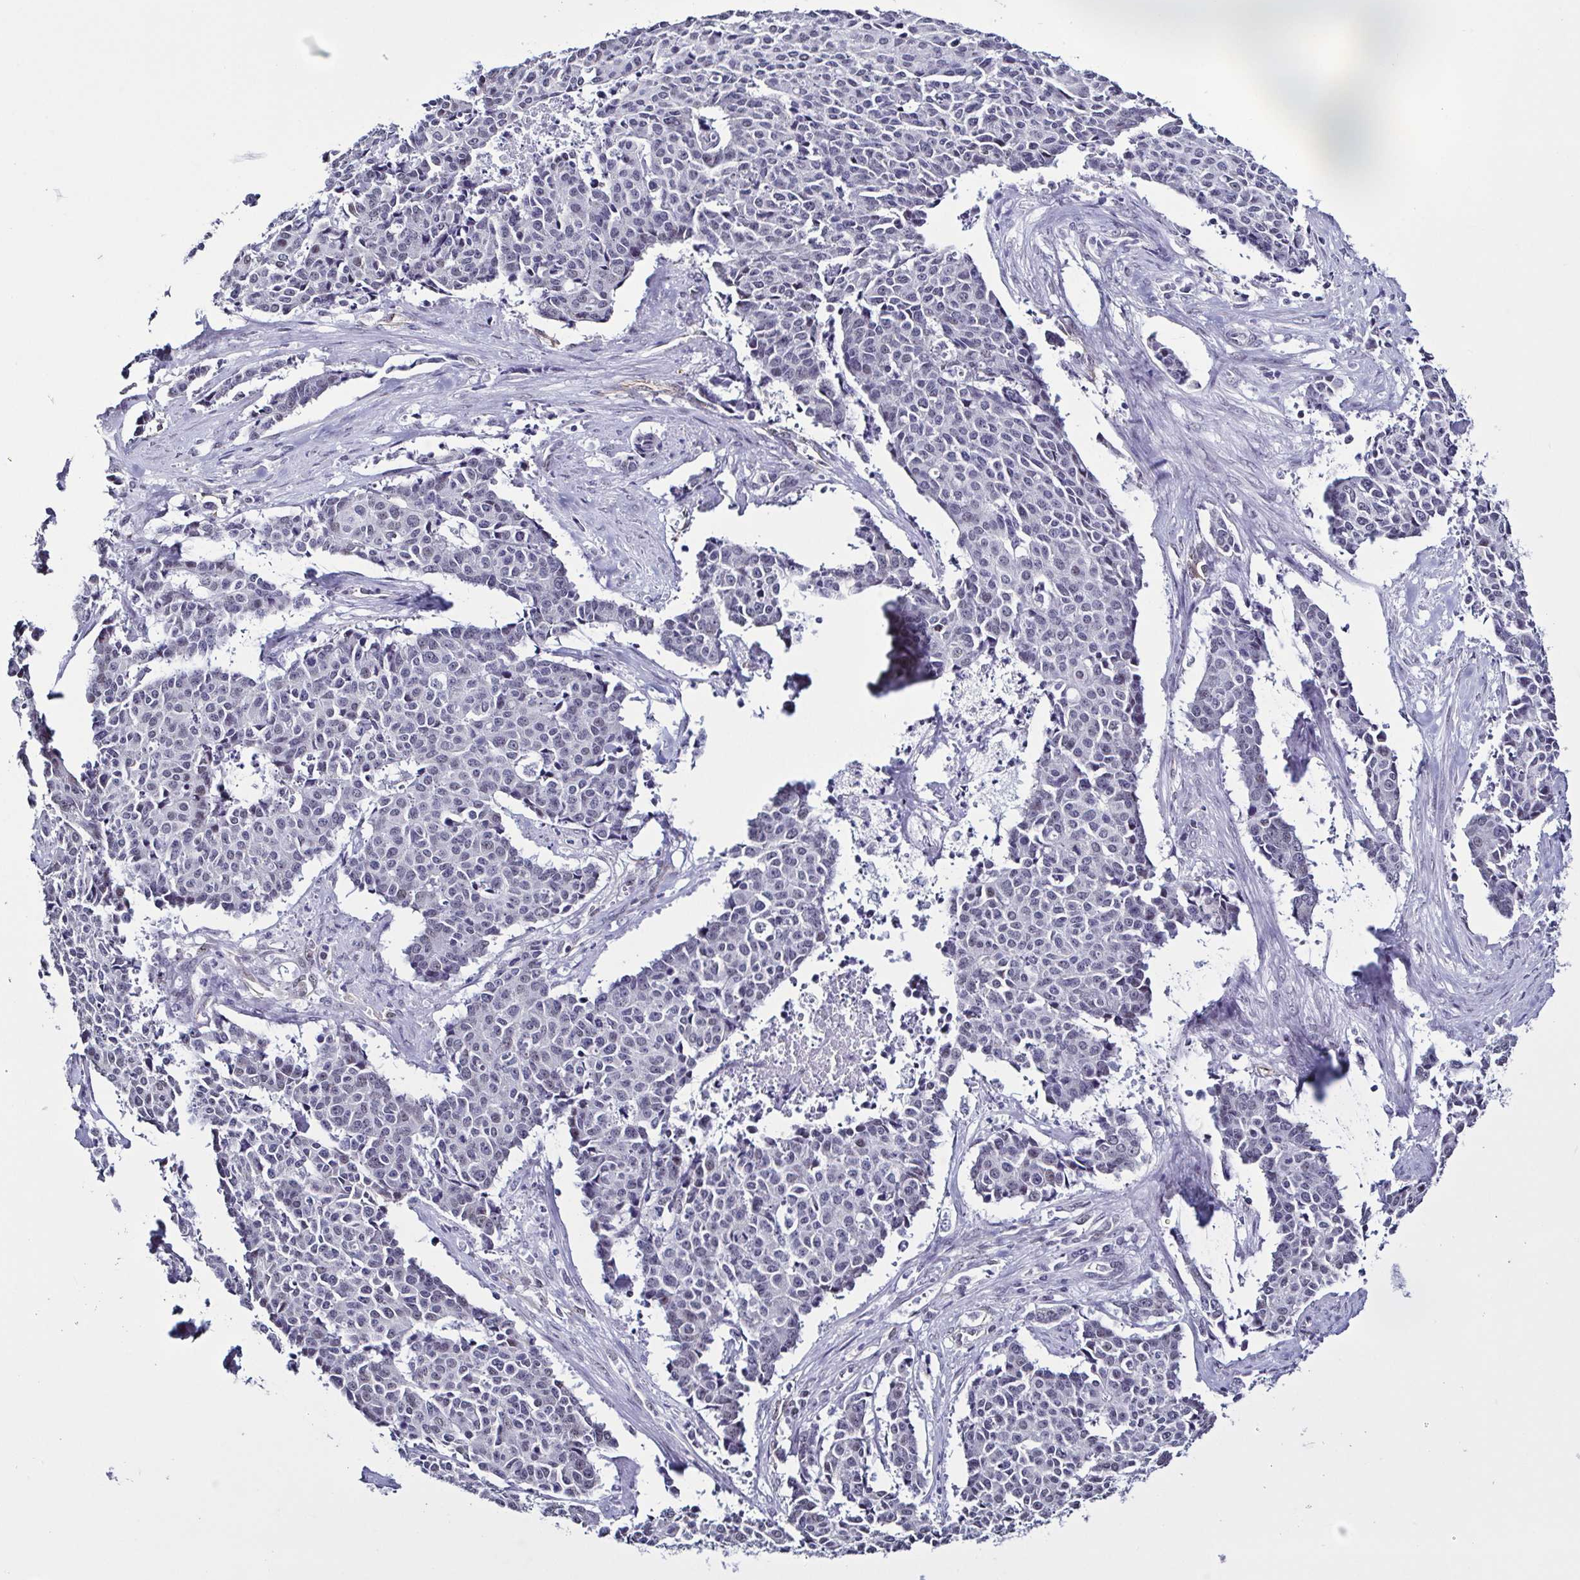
{"staining": {"intensity": "negative", "quantity": "none", "location": "none"}, "tissue": "cervical cancer", "cell_type": "Tumor cells", "image_type": "cancer", "snomed": [{"axis": "morphology", "description": "Squamous cell carcinoma, NOS"}, {"axis": "topography", "description": "Cervix"}], "caption": "IHC image of cervical squamous cell carcinoma stained for a protein (brown), which shows no staining in tumor cells.", "gene": "TMEM92", "patient": {"sex": "female", "age": 28}}